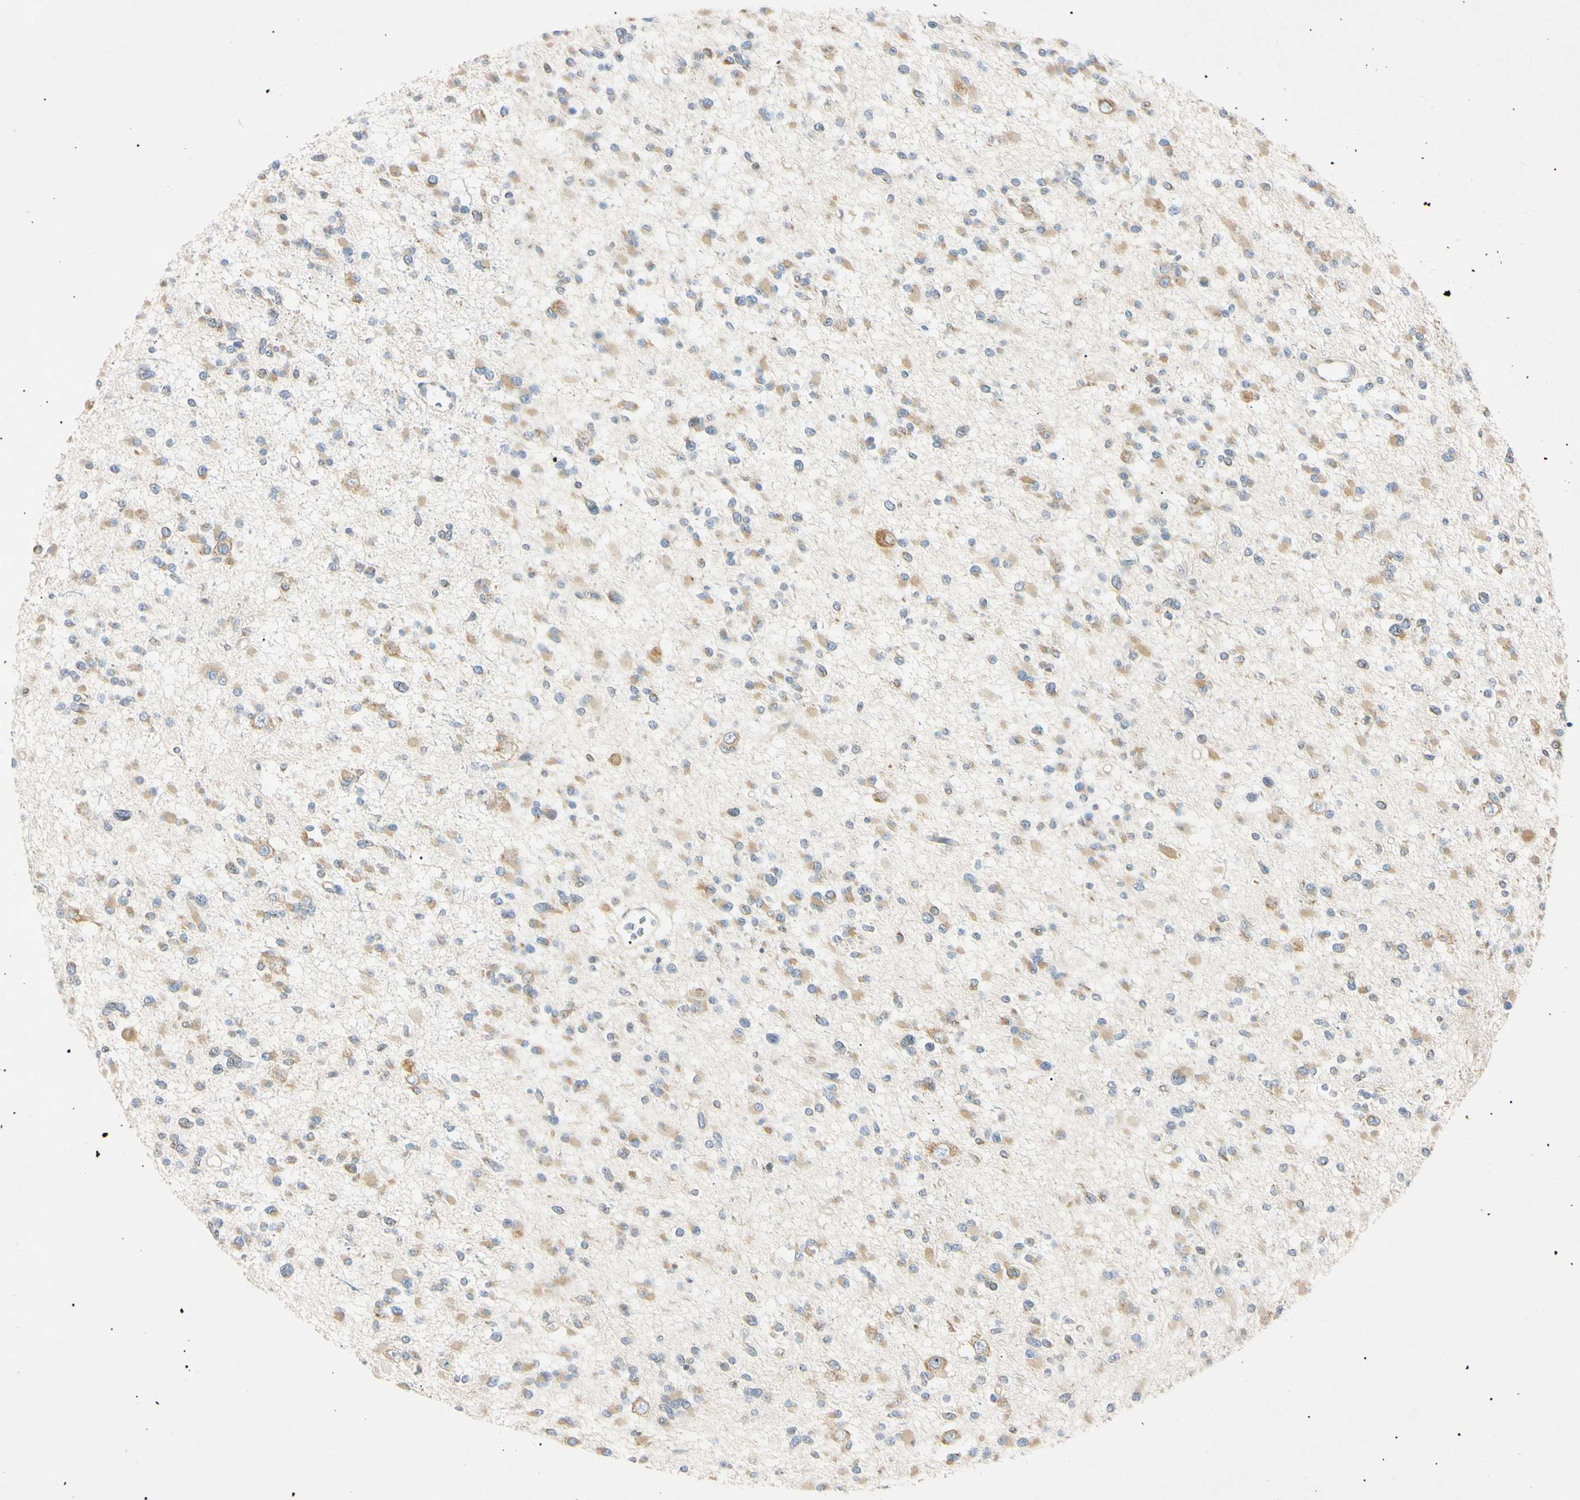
{"staining": {"intensity": "moderate", "quantity": ">75%", "location": "cytoplasmic/membranous"}, "tissue": "glioma", "cell_type": "Tumor cells", "image_type": "cancer", "snomed": [{"axis": "morphology", "description": "Glioma, malignant, Low grade"}, {"axis": "topography", "description": "Brain"}], "caption": "A high-resolution photomicrograph shows IHC staining of malignant glioma (low-grade), which exhibits moderate cytoplasmic/membranous staining in about >75% of tumor cells.", "gene": "DNAJB12", "patient": {"sex": "female", "age": 22}}